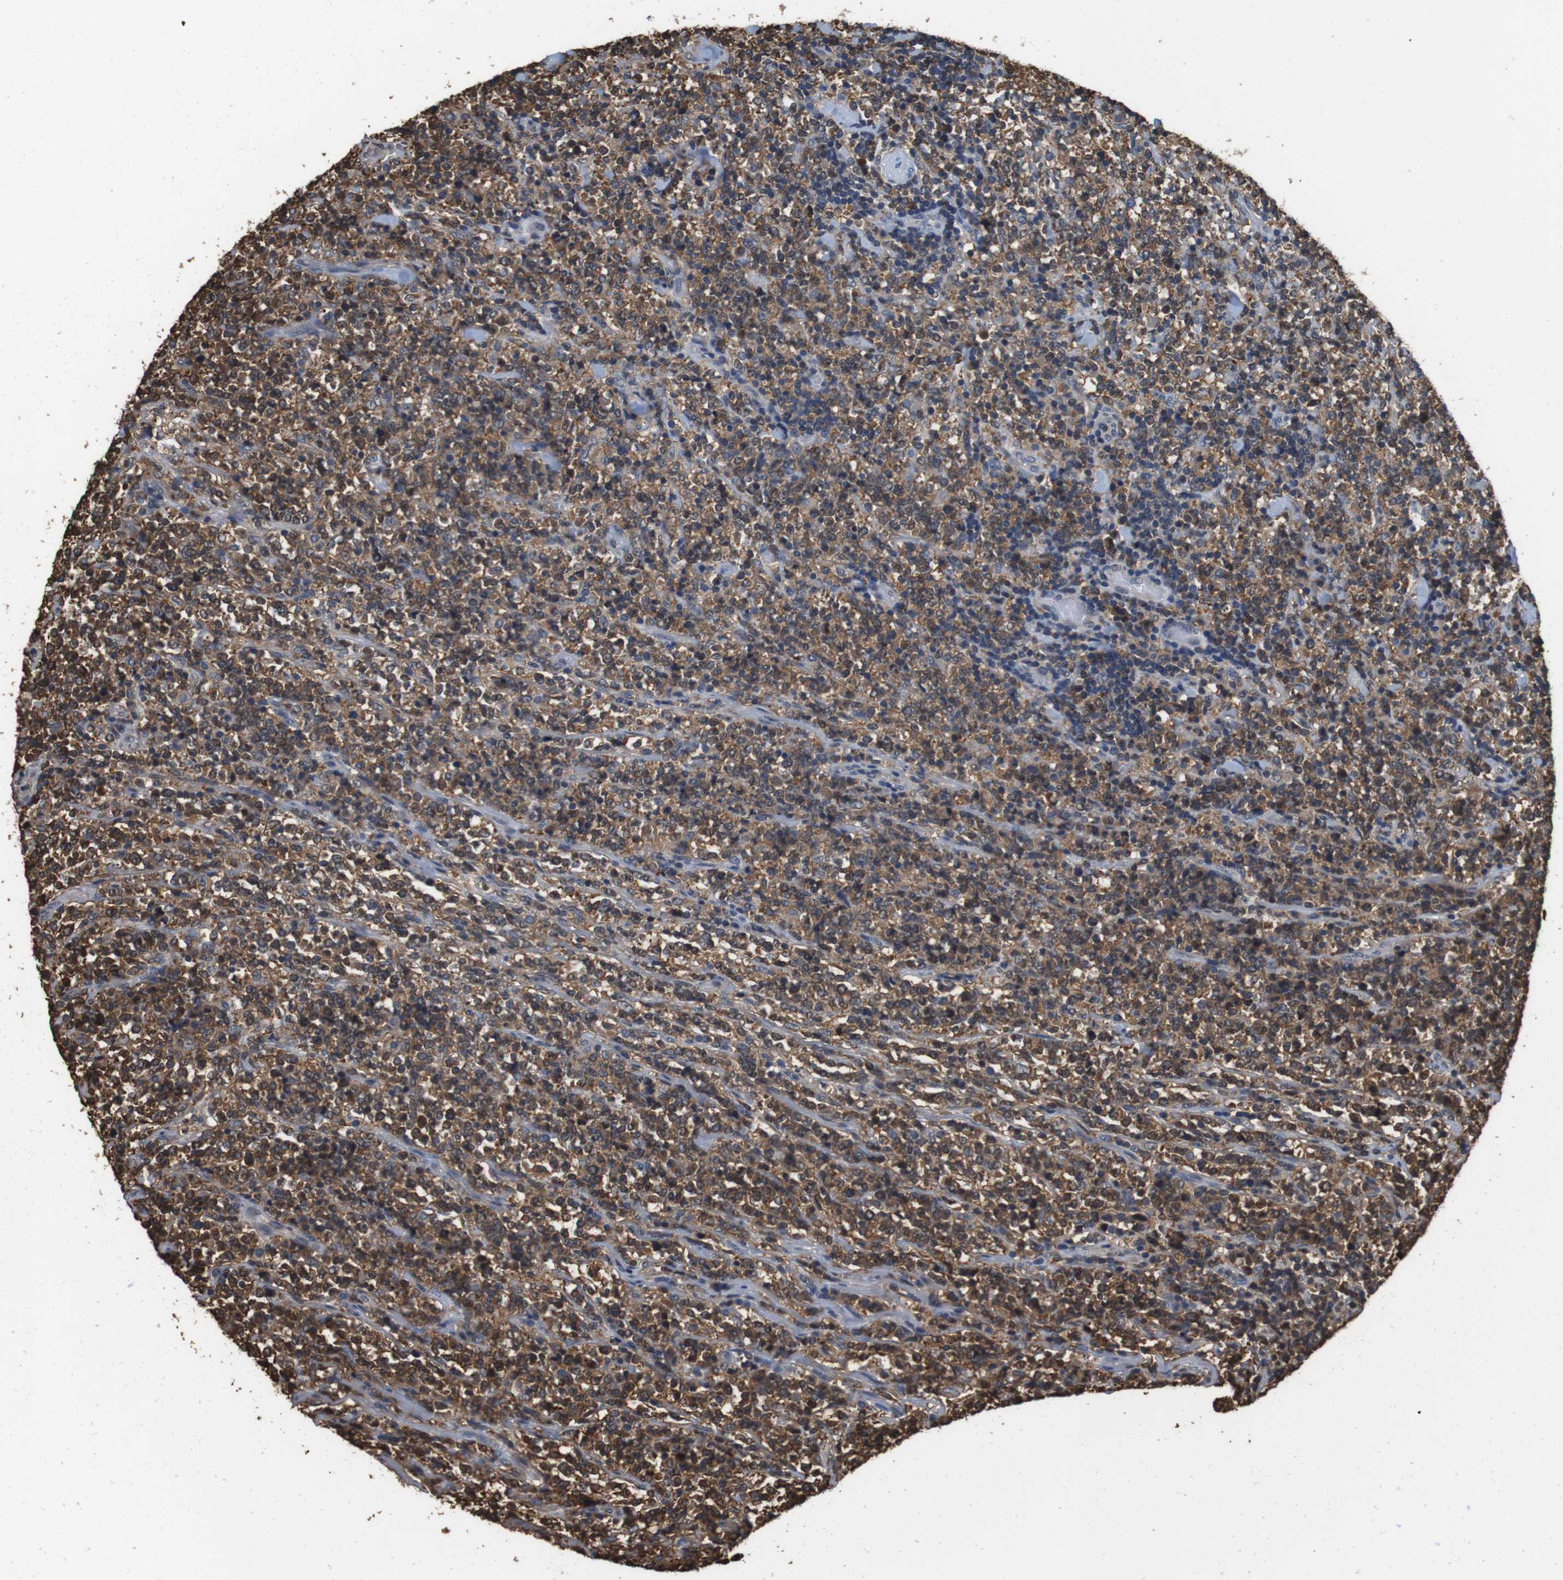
{"staining": {"intensity": "moderate", "quantity": ">75%", "location": "cytoplasmic/membranous,nuclear"}, "tissue": "lymphoma", "cell_type": "Tumor cells", "image_type": "cancer", "snomed": [{"axis": "morphology", "description": "Malignant lymphoma, non-Hodgkin's type, High grade"}, {"axis": "topography", "description": "Soft tissue"}], "caption": "DAB (3,3'-diaminobenzidine) immunohistochemical staining of malignant lymphoma, non-Hodgkin's type (high-grade) displays moderate cytoplasmic/membranous and nuclear protein staining in approximately >75% of tumor cells.", "gene": "LDHA", "patient": {"sex": "male", "age": 18}}